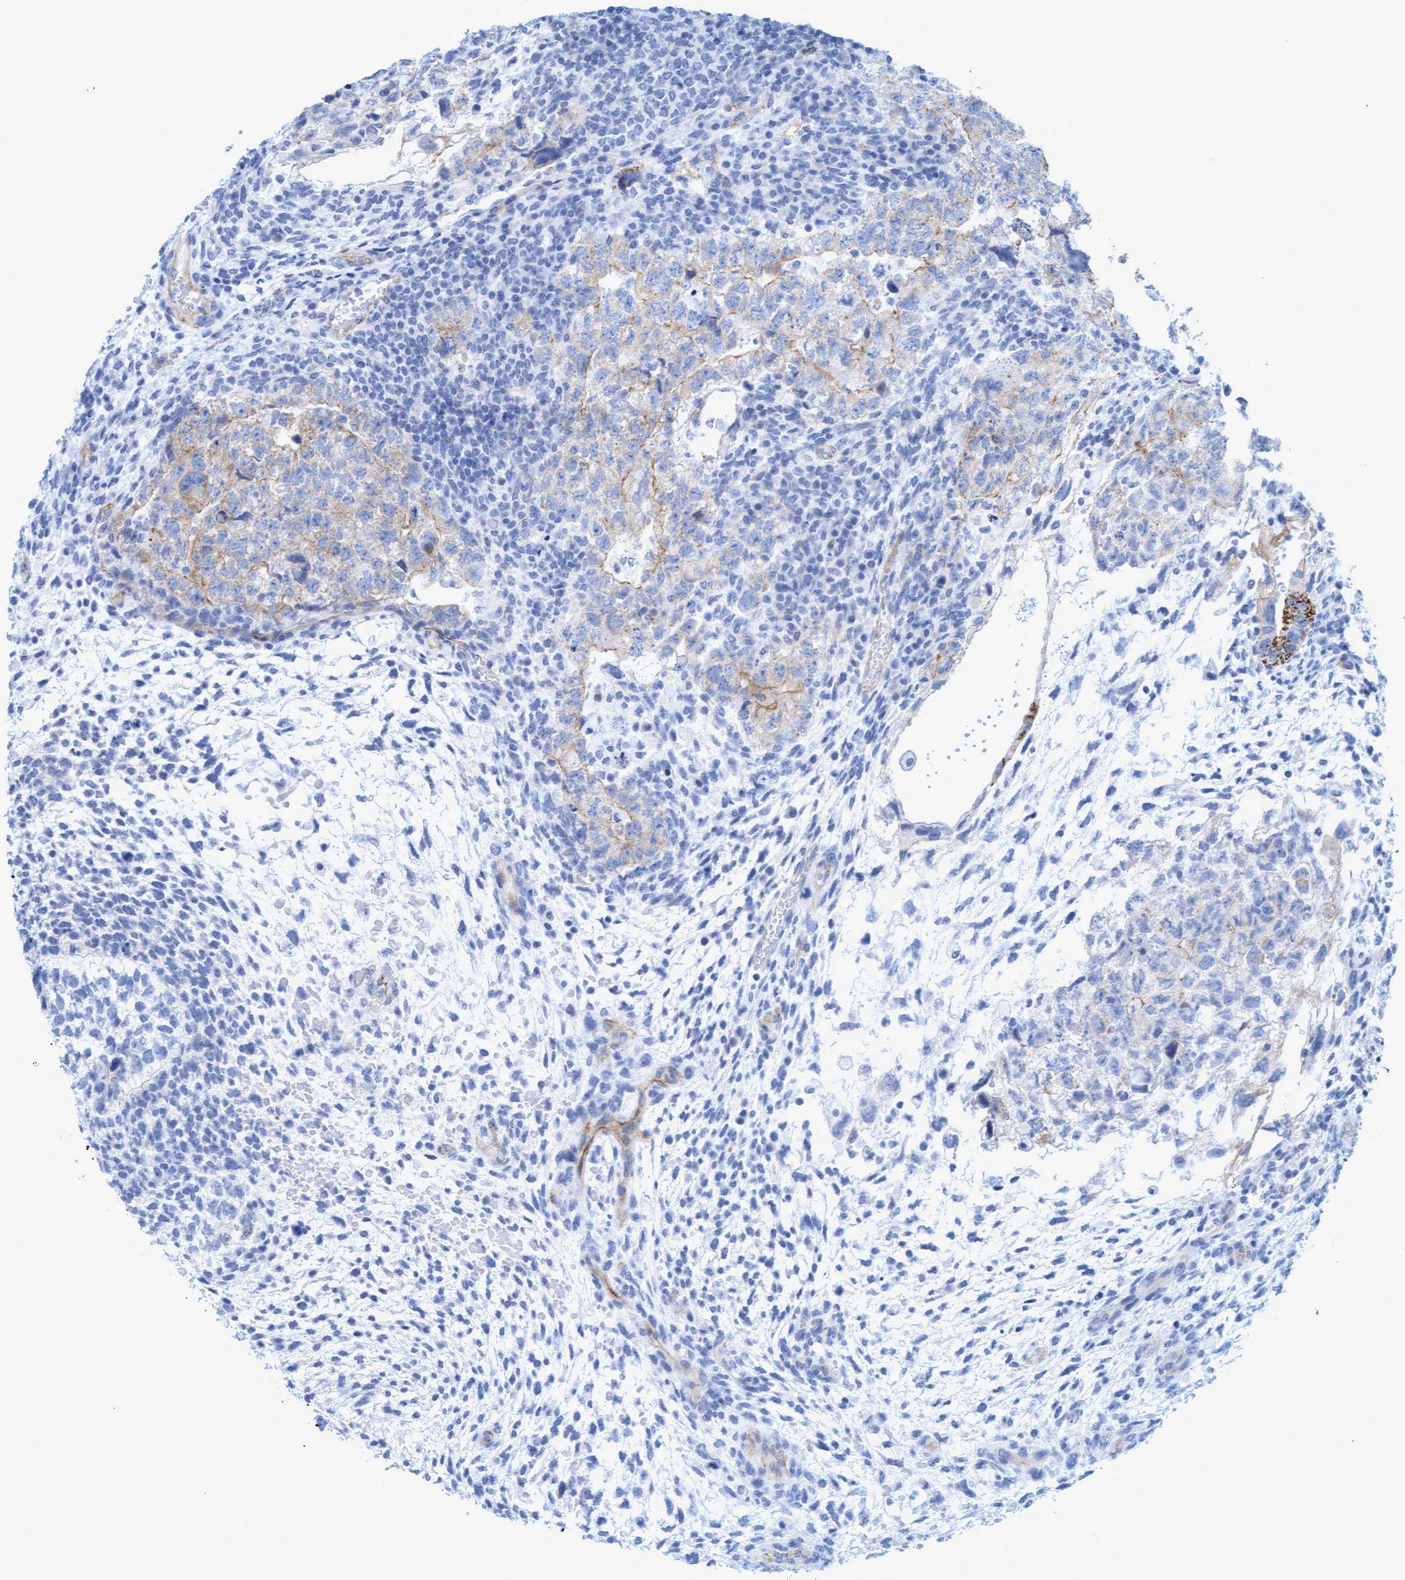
{"staining": {"intensity": "weak", "quantity": "<25%", "location": "cytoplasmic/membranous"}, "tissue": "testis cancer", "cell_type": "Tumor cells", "image_type": "cancer", "snomed": [{"axis": "morphology", "description": "Carcinoma, Embryonal, NOS"}, {"axis": "topography", "description": "Testis"}], "caption": "A histopathology image of human testis cancer is negative for staining in tumor cells. (Brightfield microscopy of DAB IHC at high magnification).", "gene": "MTFR1", "patient": {"sex": "male", "age": 36}}